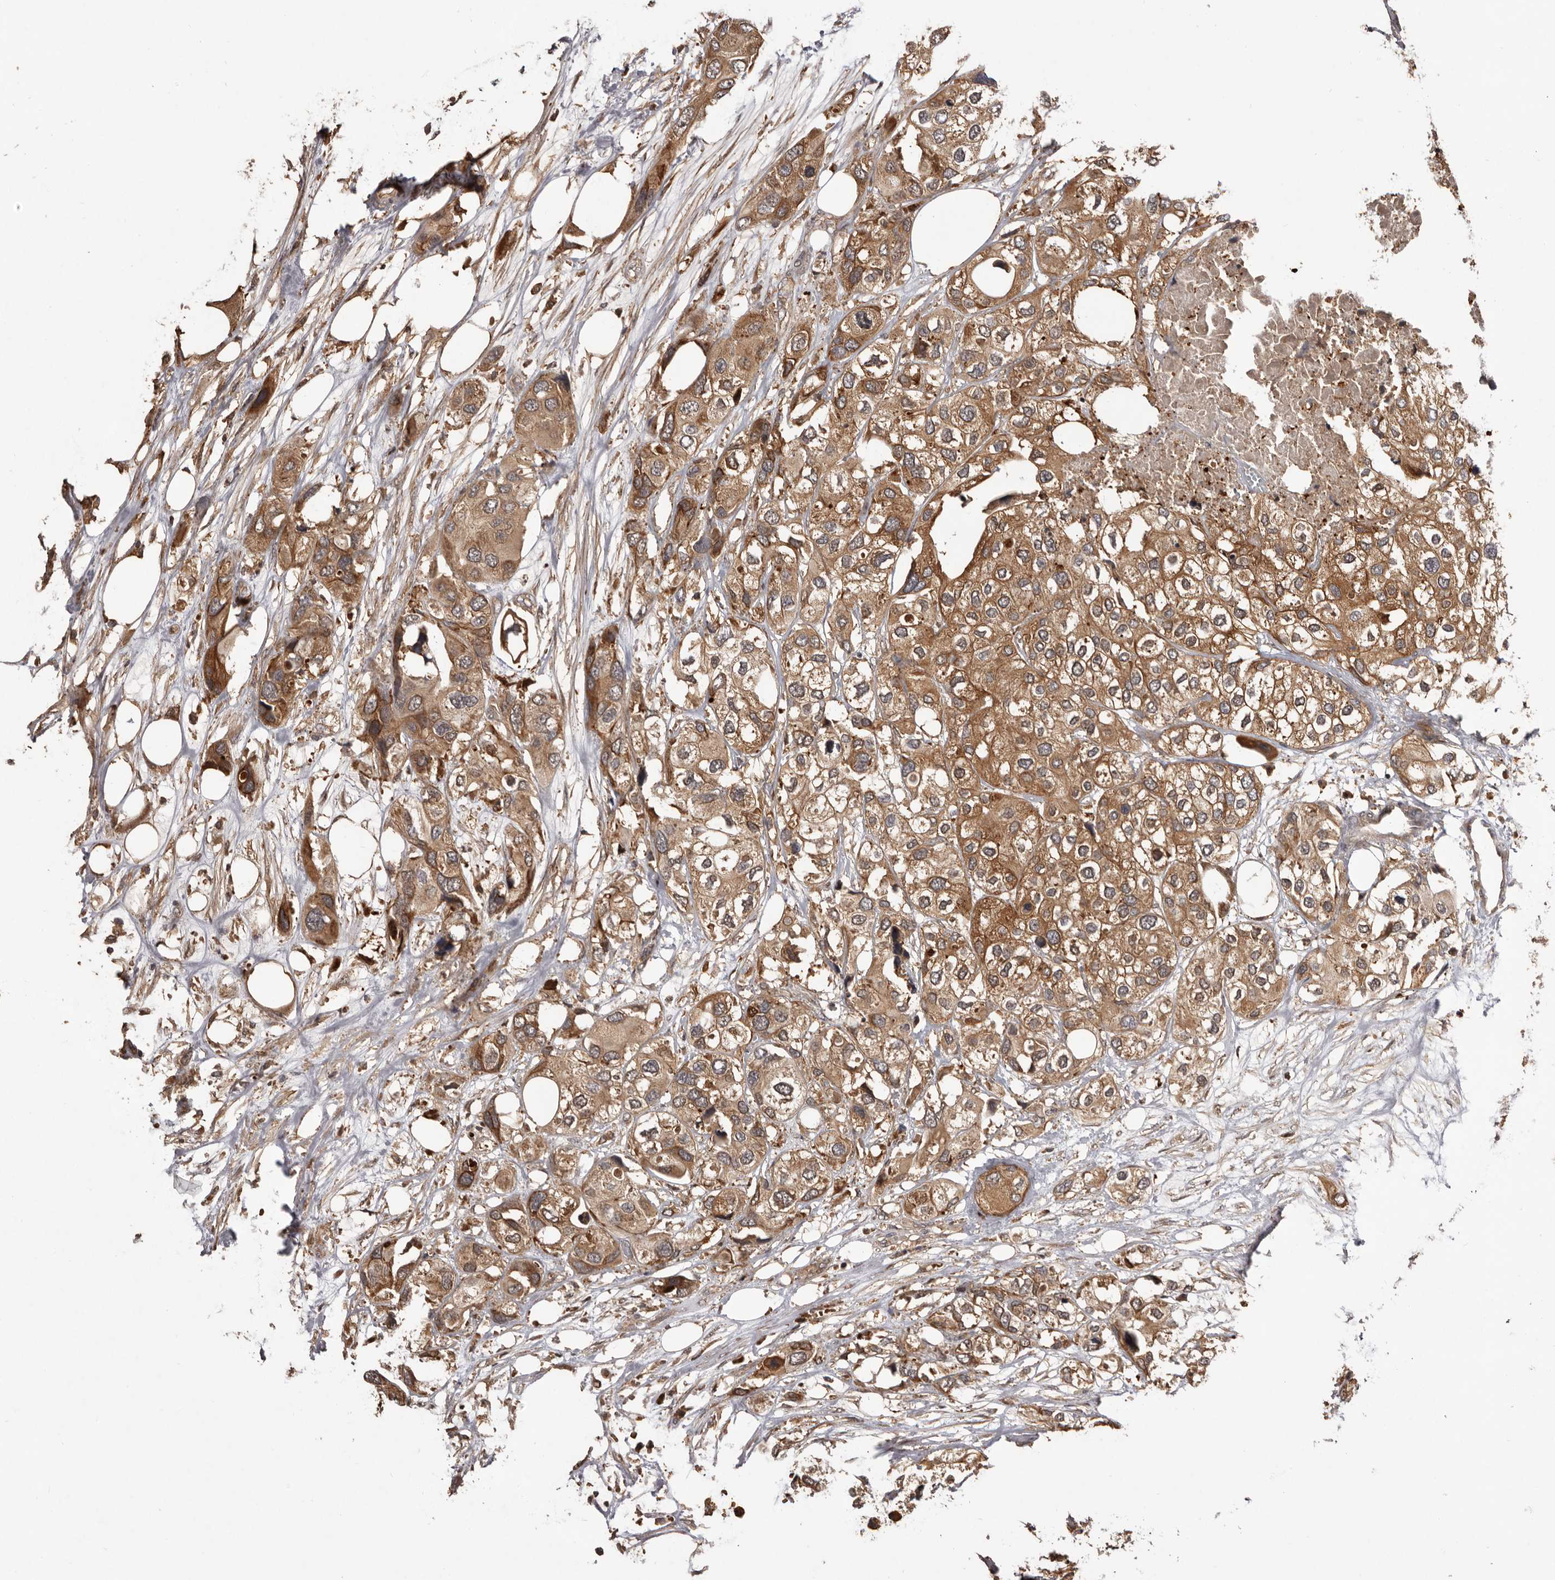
{"staining": {"intensity": "moderate", "quantity": ">75%", "location": "cytoplasmic/membranous"}, "tissue": "urothelial cancer", "cell_type": "Tumor cells", "image_type": "cancer", "snomed": [{"axis": "morphology", "description": "Urothelial carcinoma, High grade"}, {"axis": "topography", "description": "Urinary bladder"}], "caption": "Urothelial cancer stained for a protein demonstrates moderate cytoplasmic/membranous positivity in tumor cells.", "gene": "SLC22A3", "patient": {"sex": "male", "age": 64}}